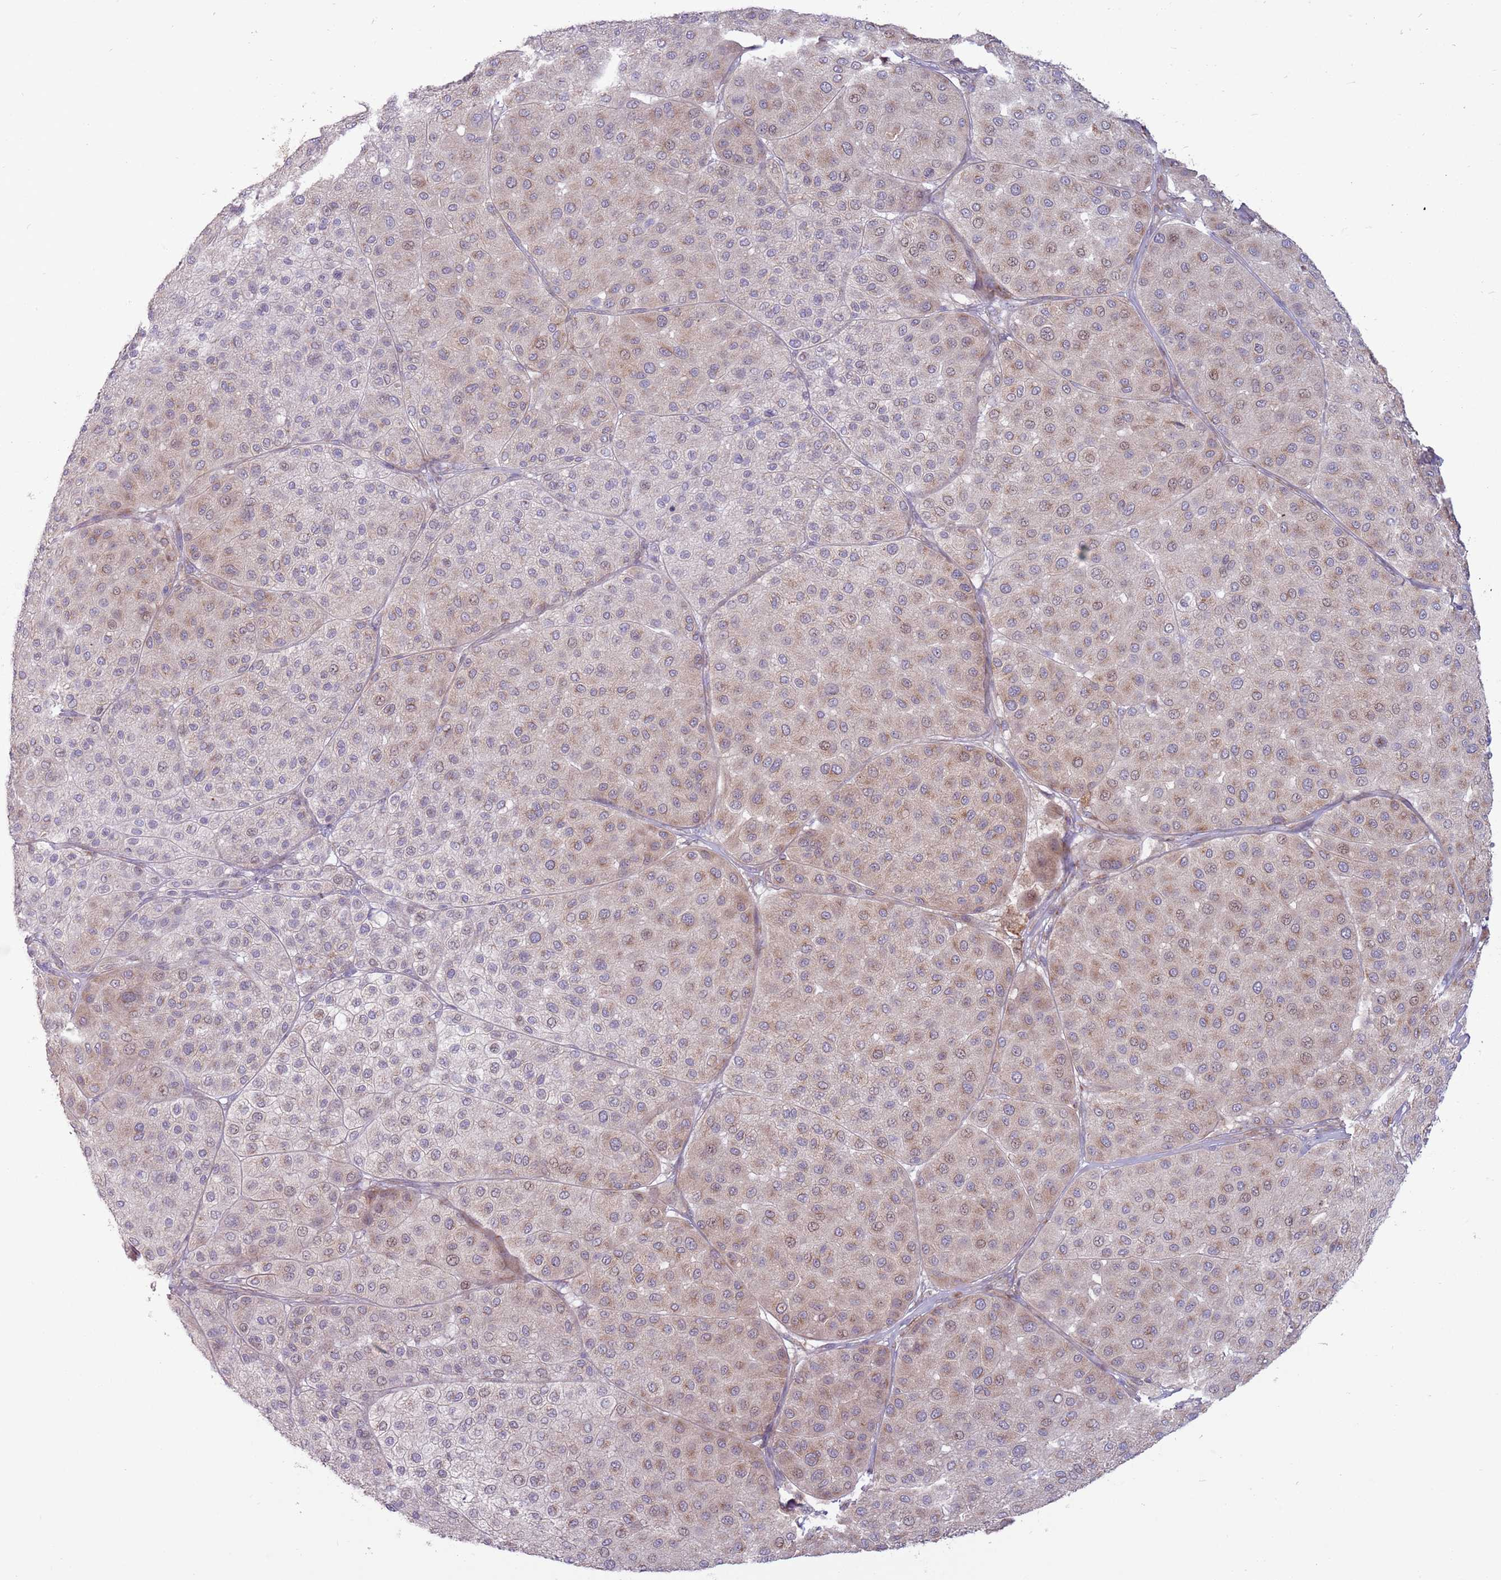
{"staining": {"intensity": "weak", "quantity": "25%-75%", "location": "cytoplasmic/membranous"}, "tissue": "melanoma", "cell_type": "Tumor cells", "image_type": "cancer", "snomed": [{"axis": "morphology", "description": "Malignant melanoma, Metastatic site"}, {"axis": "topography", "description": "Smooth muscle"}], "caption": "Brown immunohistochemical staining in human malignant melanoma (metastatic site) demonstrates weak cytoplasmic/membranous staining in approximately 25%-75% of tumor cells. Using DAB (brown) and hematoxylin (blue) stains, captured at high magnification using brightfield microscopy.", "gene": "CCDC150", "patient": {"sex": "male", "age": 41}}